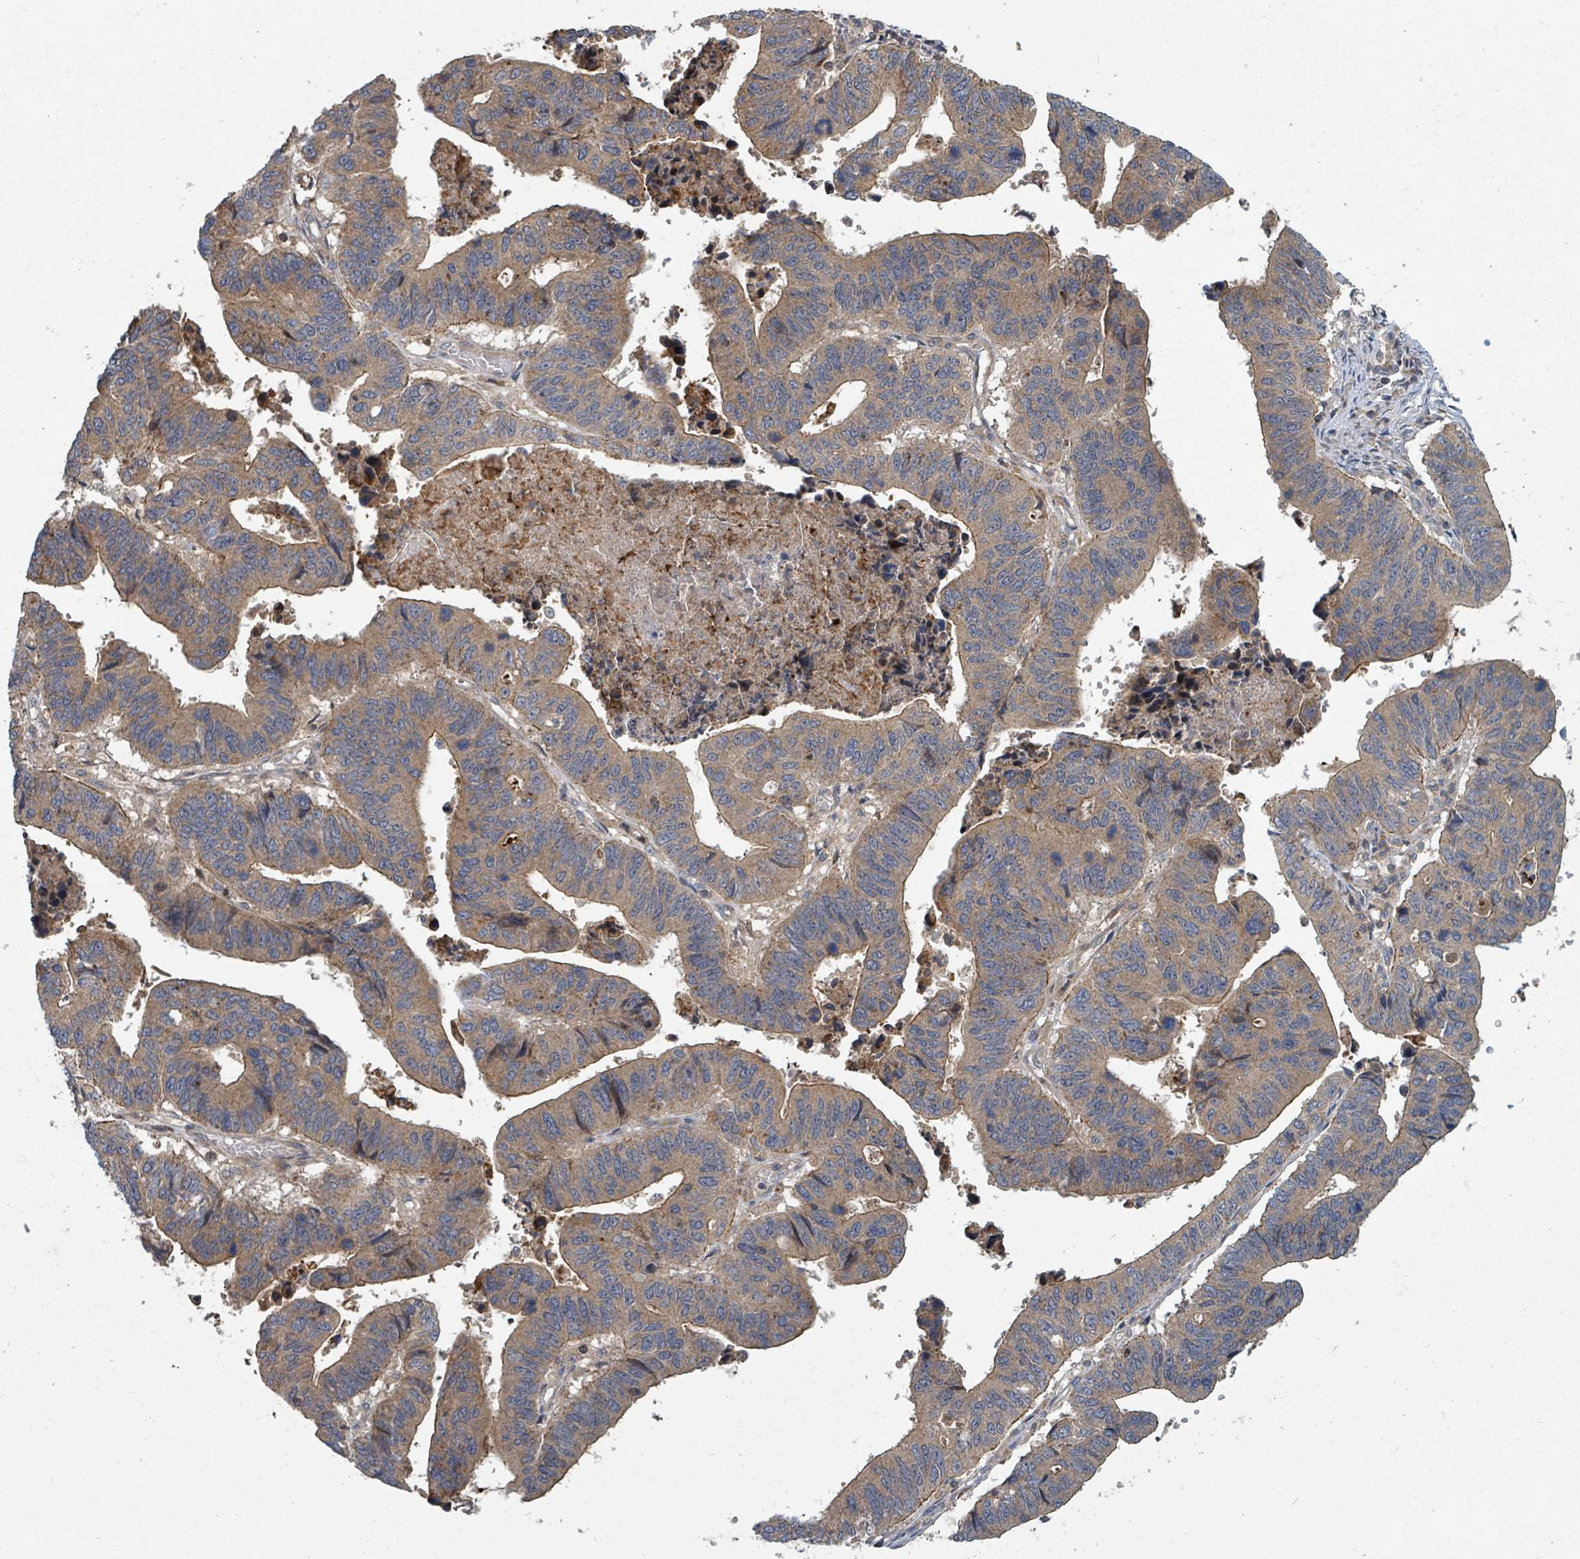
{"staining": {"intensity": "moderate", "quantity": ">75%", "location": "cytoplasmic/membranous"}, "tissue": "stomach cancer", "cell_type": "Tumor cells", "image_type": "cancer", "snomed": [{"axis": "morphology", "description": "Adenocarcinoma, NOS"}, {"axis": "topography", "description": "Stomach"}], "caption": "The image shows staining of stomach cancer, revealing moderate cytoplasmic/membranous protein positivity (brown color) within tumor cells.", "gene": "DPM1", "patient": {"sex": "male", "age": 59}}